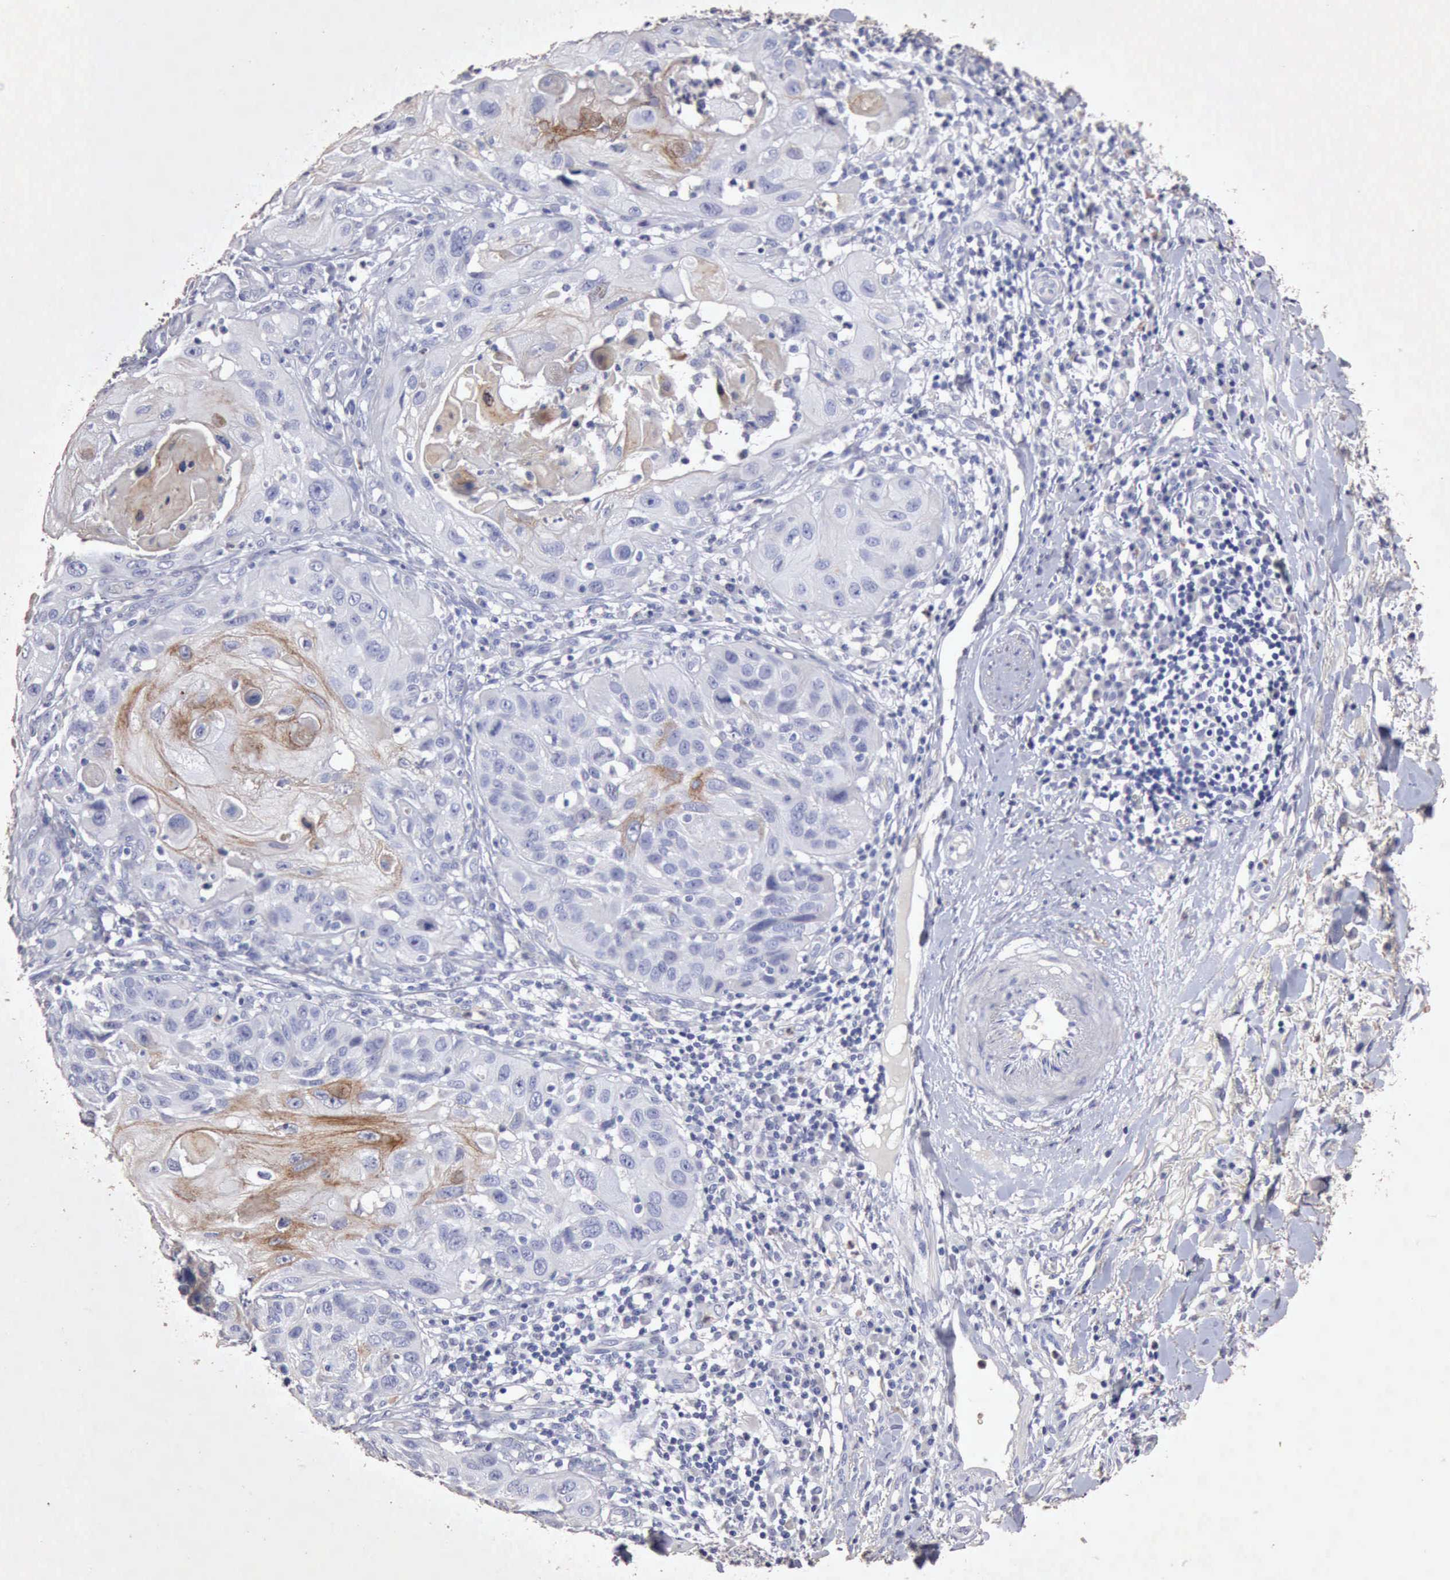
{"staining": {"intensity": "moderate", "quantity": "<25%", "location": "cytoplasmic/membranous"}, "tissue": "skin cancer", "cell_type": "Tumor cells", "image_type": "cancer", "snomed": [{"axis": "morphology", "description": "Squamous cell carcinoma, NOS"}, {"axis": "topography", "description": "Skin"}], "caption": "Skin squamous cell carcinoma stained with IHC shows moderate cytoplasmic/membranous expression in about <25% of tumor cells. (Stains: DAB (3,3'-diaminobenzidine) in brown, nuclei in blue, Microscopy: brightfield microscopy at high magnification).", "gene": "KRT6B", "patient": {"sex": "female", "age": 89}}